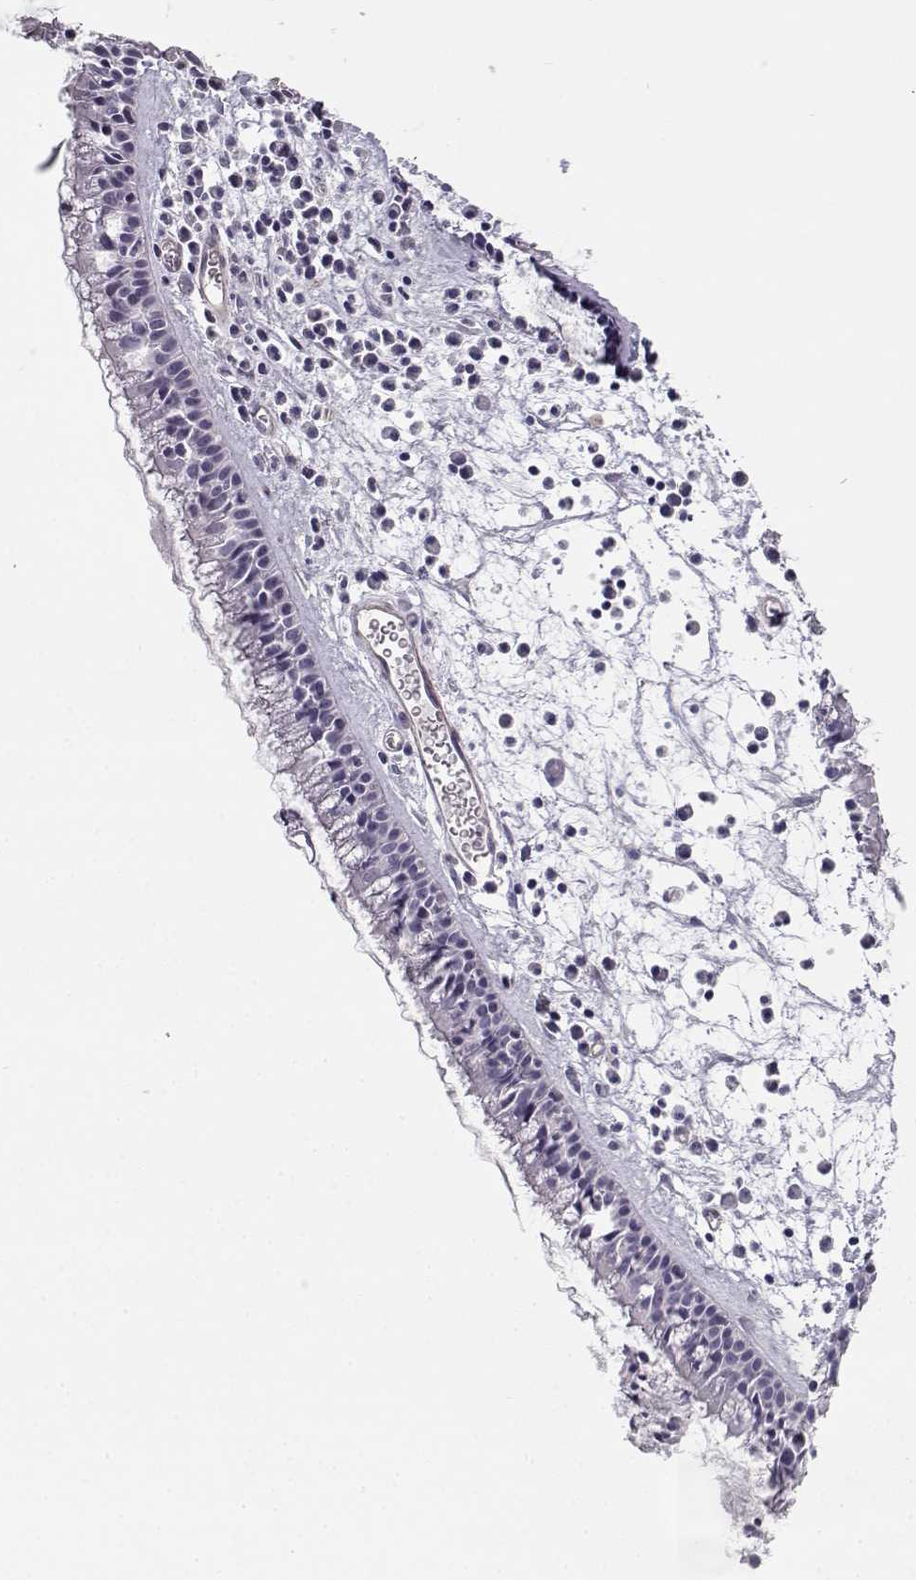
{"staining": {"intensity": "negative", "quantity": "none", "location": "none"}, "tissue": "nasopharynx", "cell_type": "Respiratory epithelial cells", "image_type": "normal", "snomed": [{"axis": "morphology", "description": "Normal tissue, NOS"}, {"axis": "topography", "description": "Nasopharynx"}], "caption": "This histopathology image is of normal nasopharynx stained with IHC to label a protein in brown with the nuclei are counter-stained blue. There is no positivity in respiratory epithelial cells. (DAB (3,3'-diaminobenzidine) IHC with hematoxylin counter stain).", "gene": "MYO1A", "patient": {"sex": "female", "age": 47}}